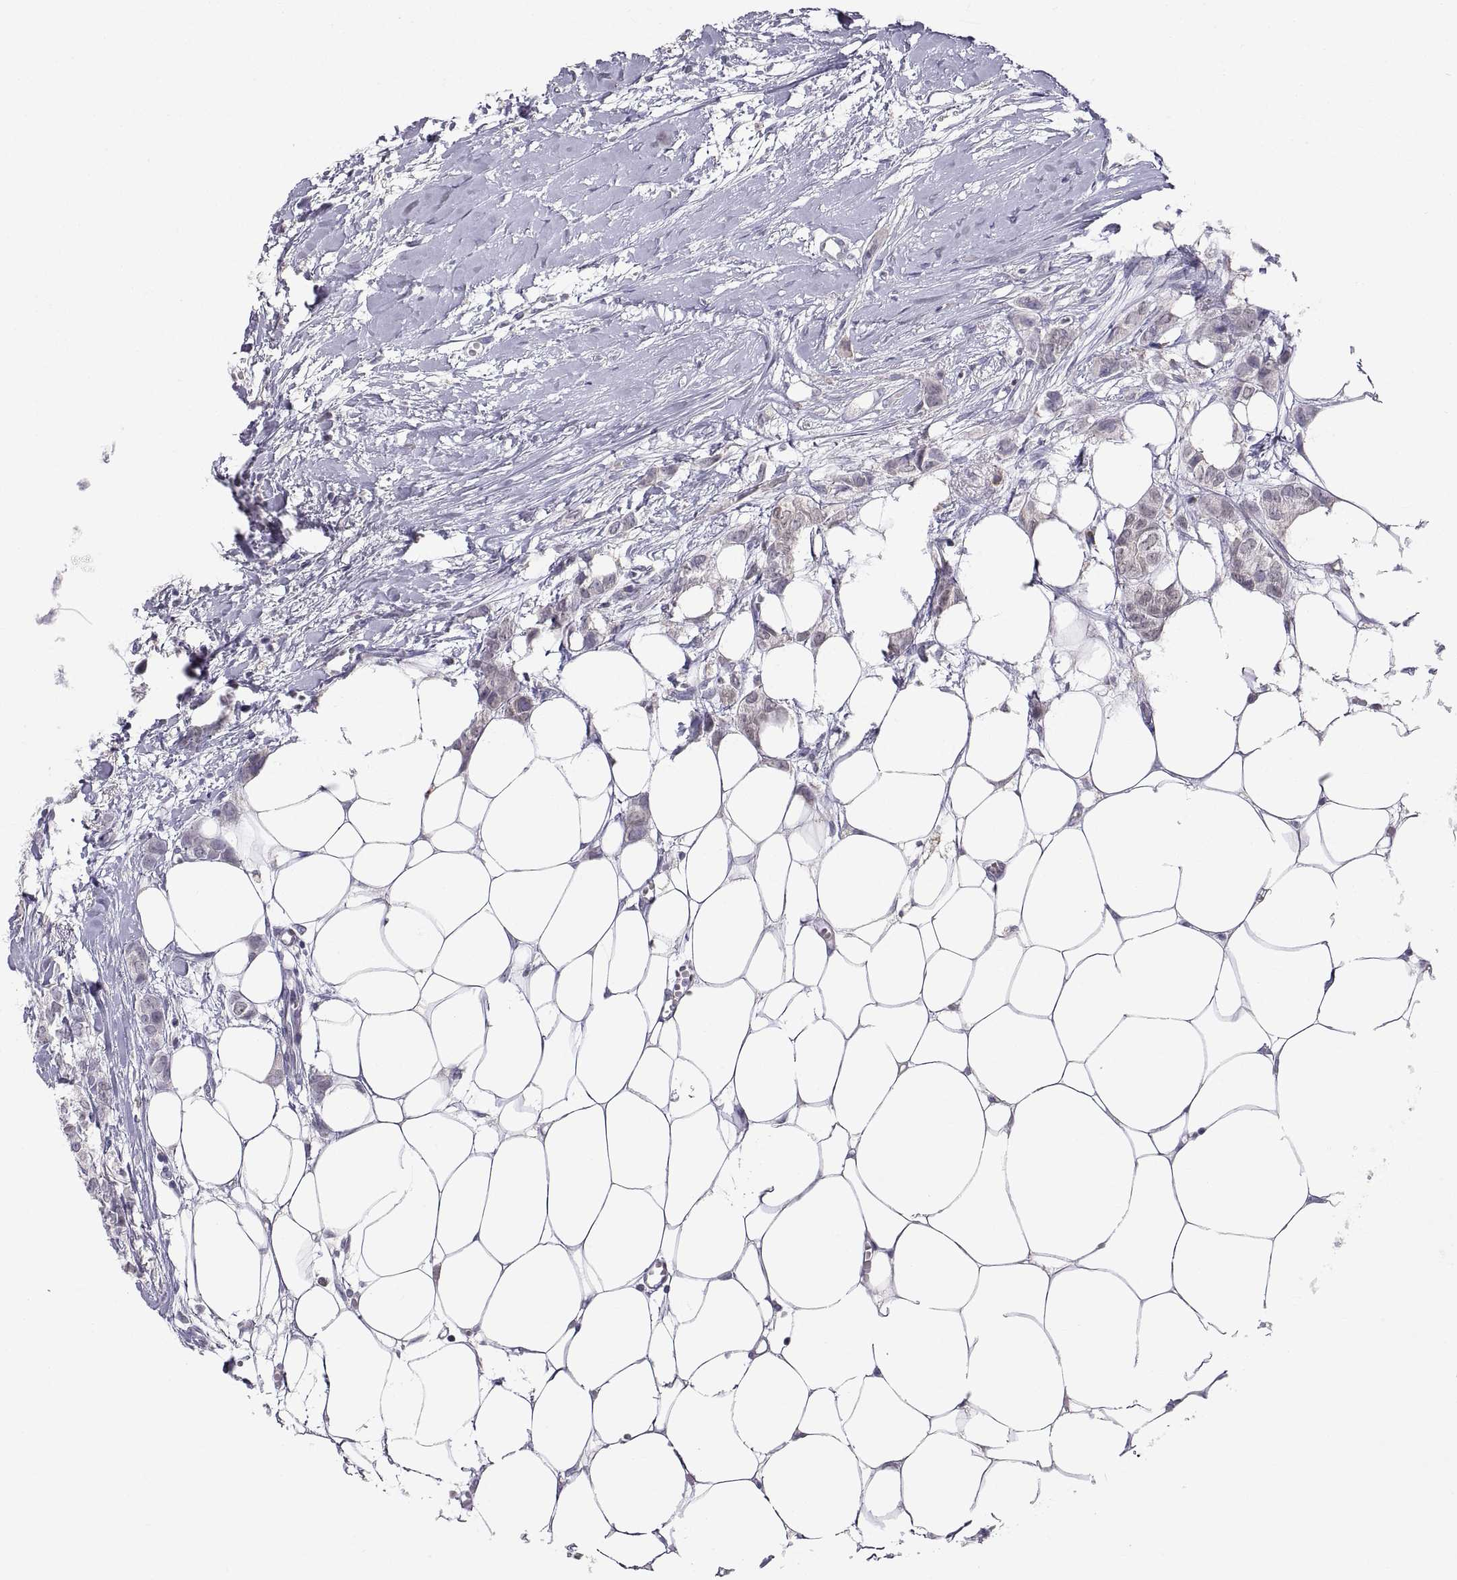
{"staining": {"intensity": "negative", "quantity": "none", "location": "none"}, "tissue": "breast cancer", "cell_type": "Tumor cells", "image_type": "cancer", "snomed": [{"axis": "morphology", "description": "Duct carcinoma"}, {"axis": "topography", "description": "Breast"}], "caption": "The histopathology image demonstrates no significant positivity in tumor cells of breast cancer.", "gene": "ERO1A", "patient": {"sex": "female", "age": 85}}